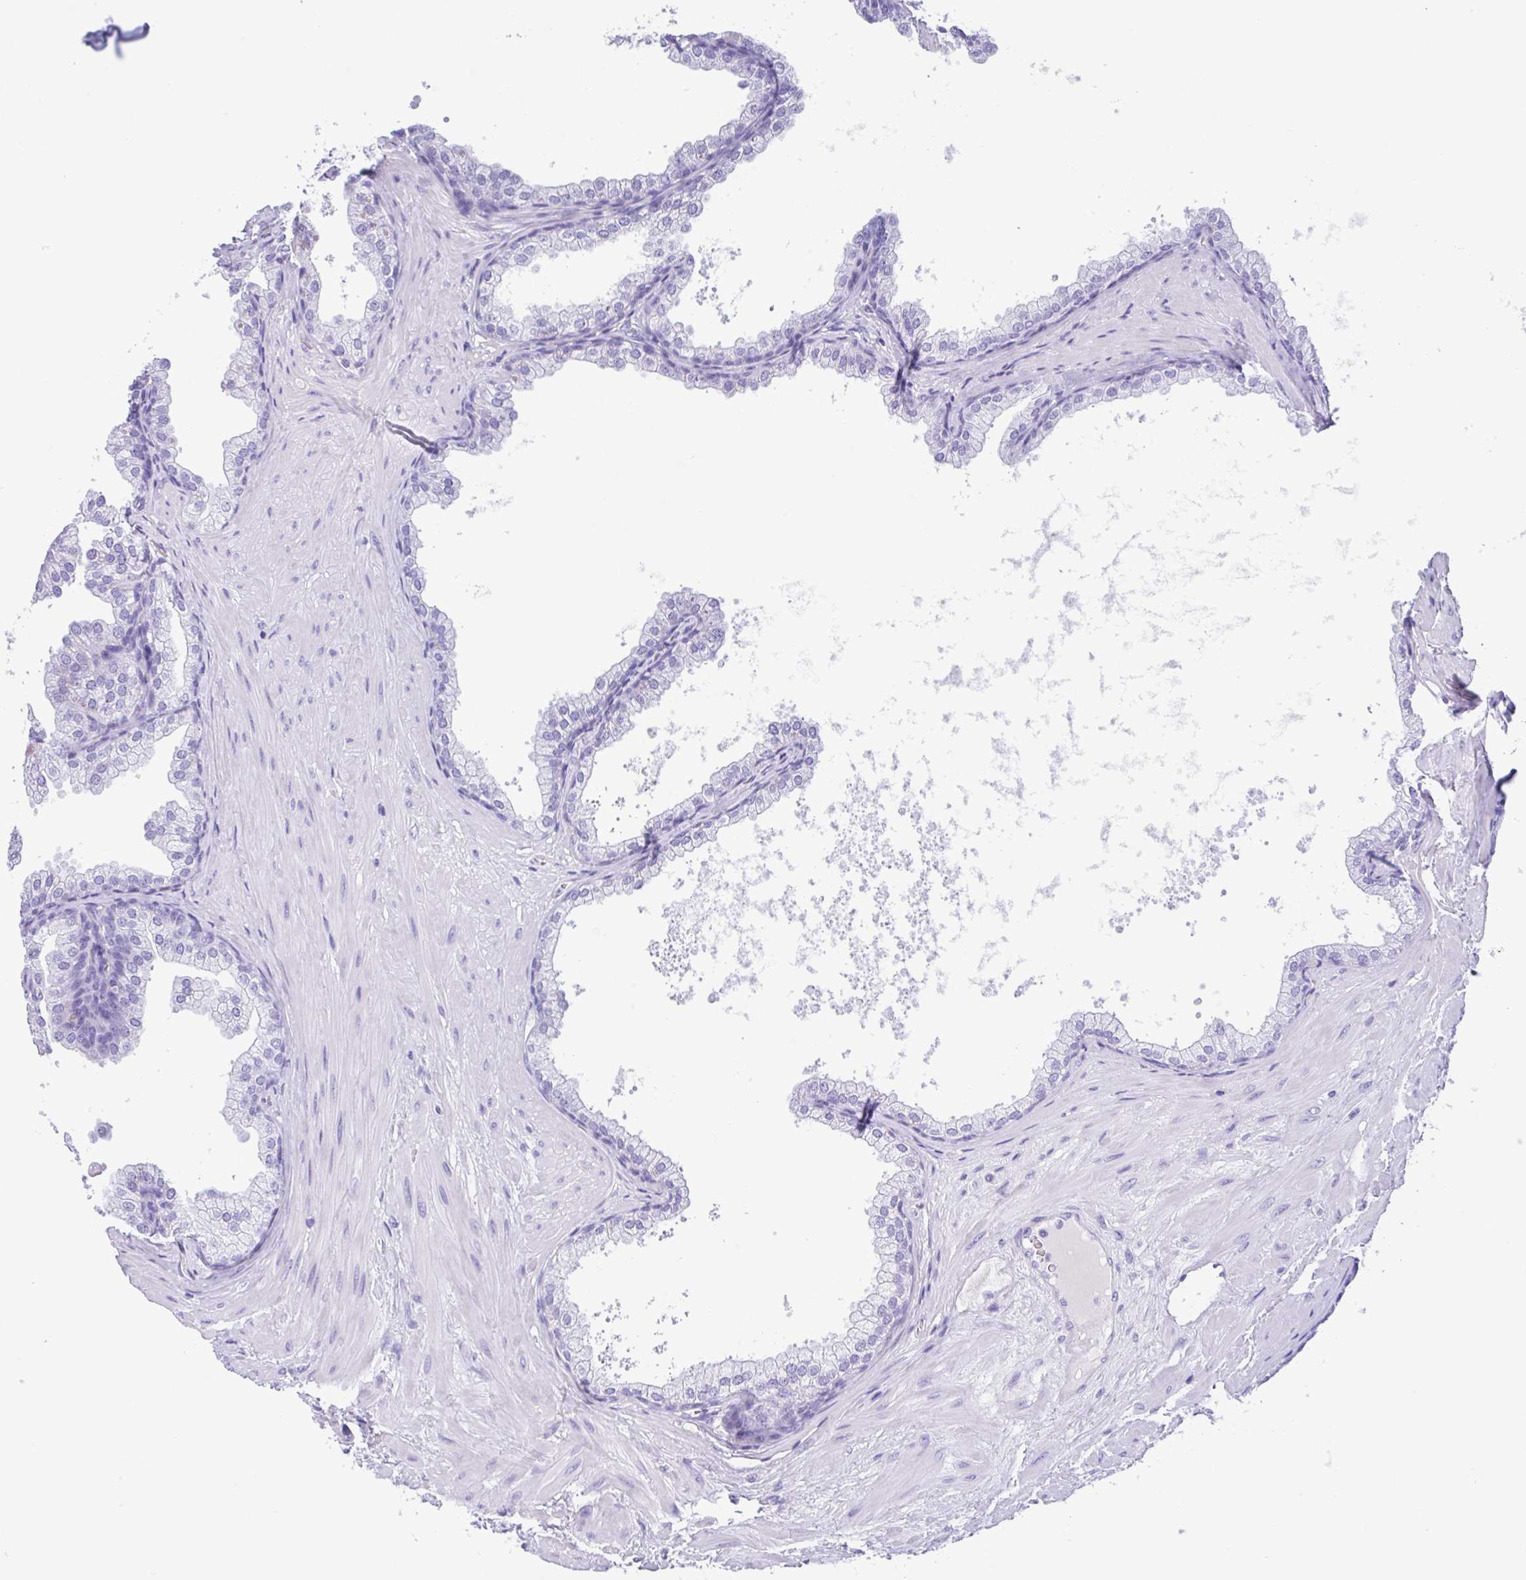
{"staining": {"intensity": "negative", "quantity": "none", "location": "none"}, "tissue": "prostate", "cell_type": "Glandular cells", "image_type": "normal", "snomed": [{"axis": "morphology", "description": "Normal tissue, NOS"}, {"axis": "topography", "description": "Prostate"}], "caption": "Human prostate stained for a protein using immunohistochemistry demonstrates no positivity in glandular cells.", "gene": "CPA1", "patient": {"sex": "male", "age": 37}}